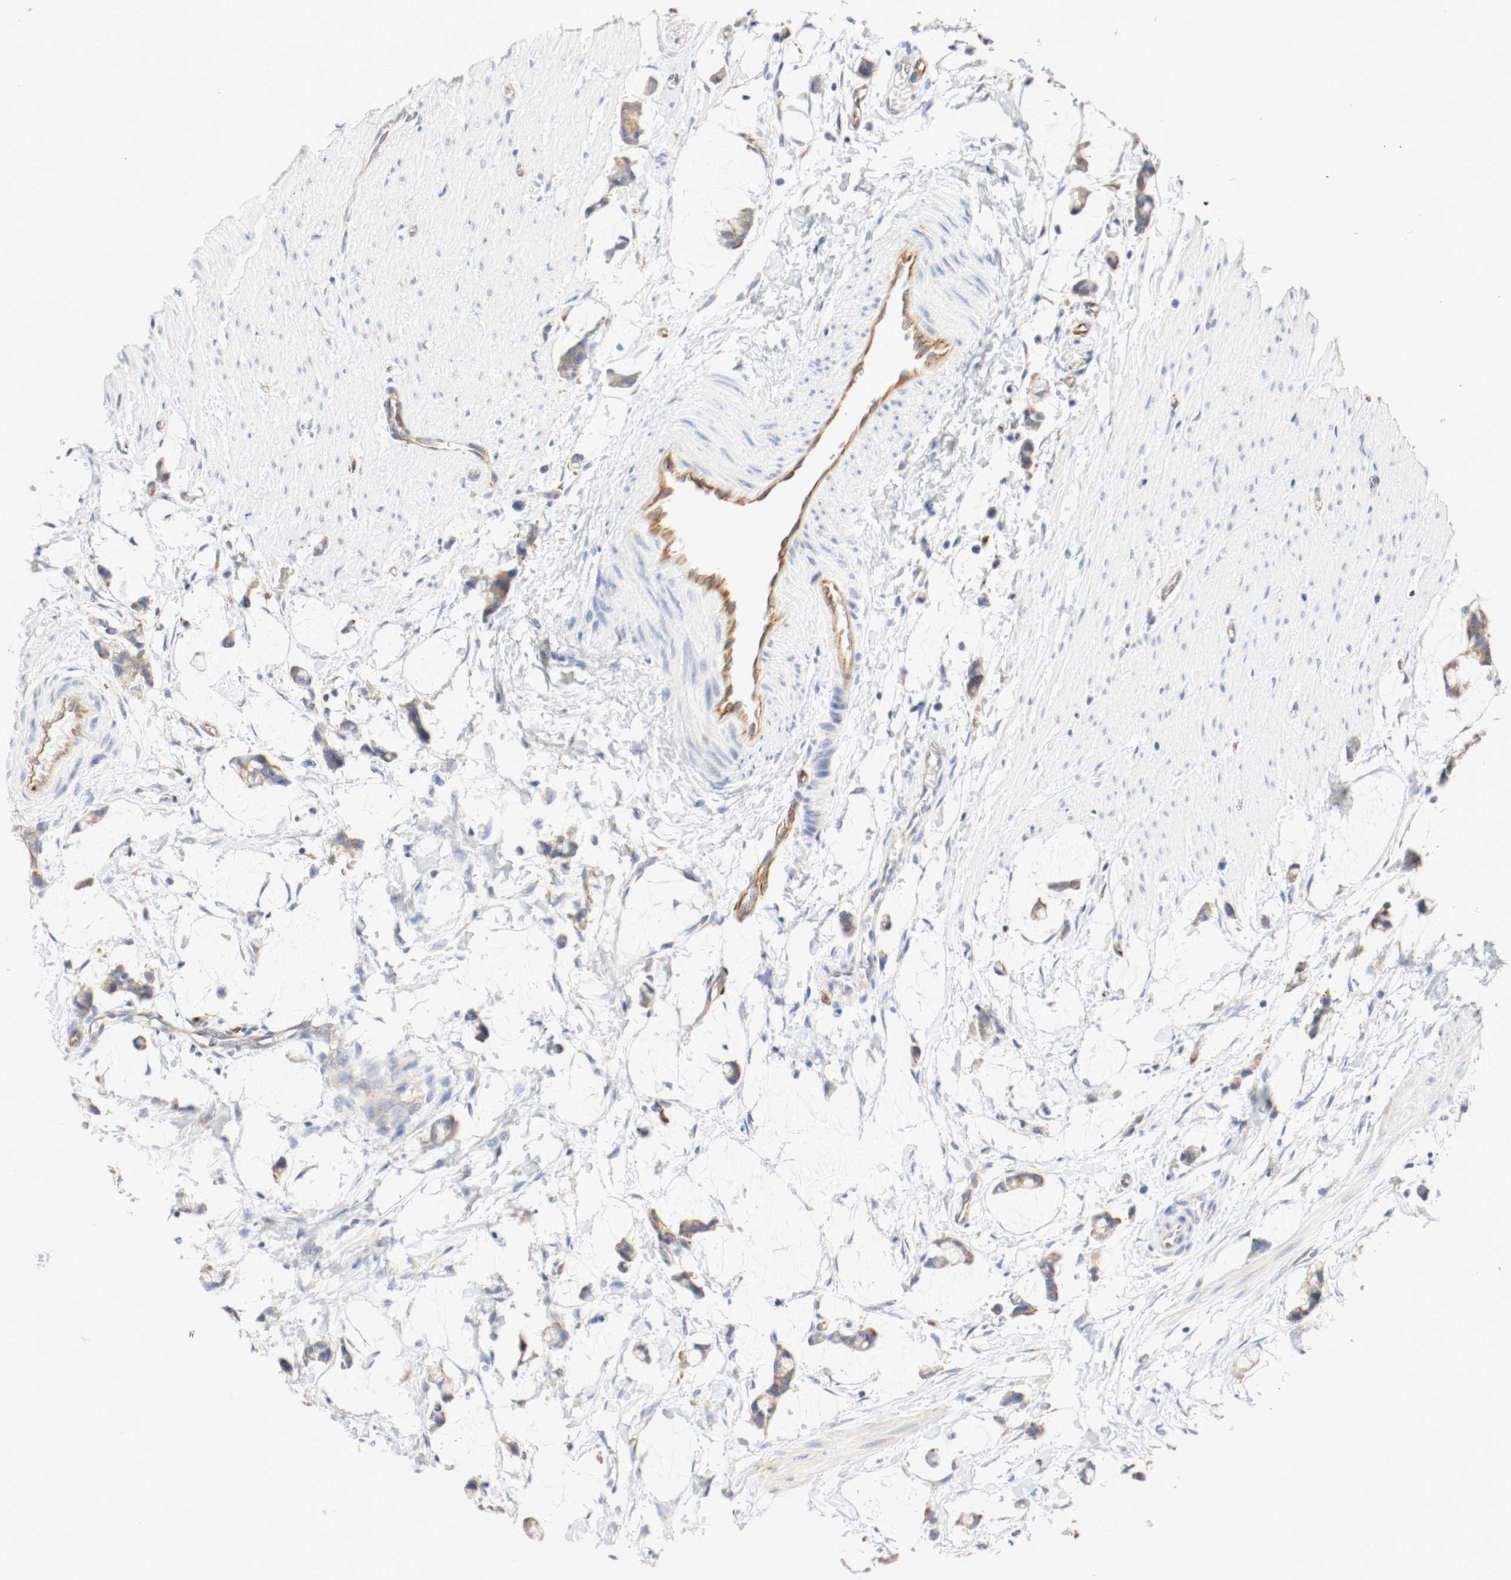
{"staining": {"intensity": "moderate", "quantity": ">75%", "location": "cytoplasmic/membranous"}, "tissue": "colorectal cancer", "cell_type": "Tumor cells", "image_type": "cancer", "snomed": [{"axis": "morphology", "description": "Adenocarcinoma, NOS"}, {"axis": "topography", "description": "Colon"}], "caption": "Colorectal cancer tissue shows moderate cytoplasmic/membranous staining in about >75% of tumor cells, visualized by immunohistochemistry. (brown staining indicates protein expression, while blue staining denotes nuclei).", "gene": "GIT1", "patient": {"sex": "male", "age": 14}}